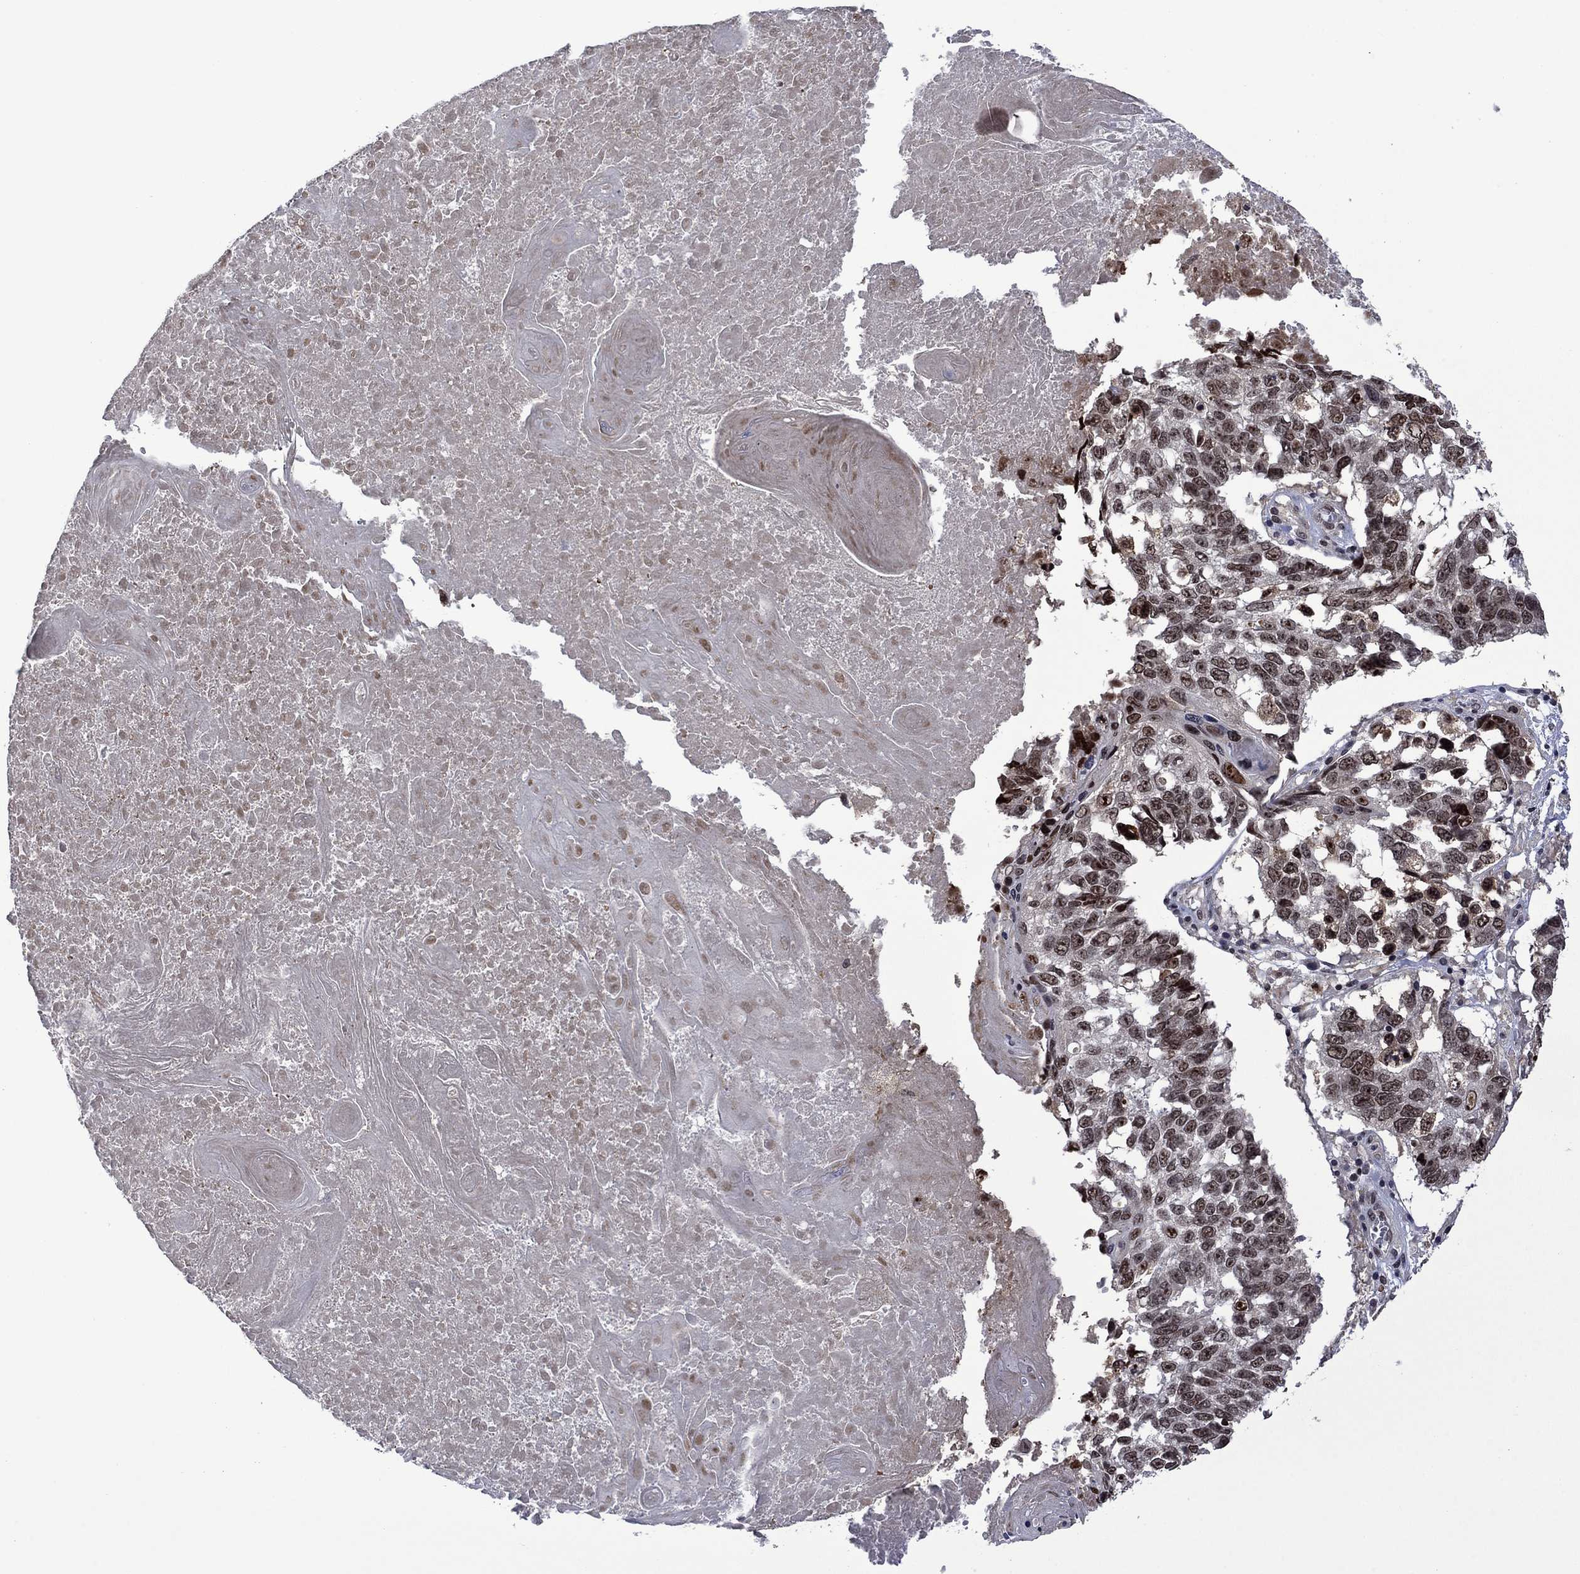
{"staining": {"intensity": "moderate", "quantity": ">75%", "location": "nuclear"}, "tissue": "lung cancer", "cell_type": "Tumor cells", "image_type": "cancer", "snomed": [{"axis": "morphology", "description": "Squamous cell carcinoma, NOS"}, {"axis": "topography", "description": "Lung"}], "caption": "There is medium levels of moderate nuclear staining in tumor cells of lung cancer (squamous cell carcinoma), as demonstrated by immunohistochemical staining (brown color).", "gene": "FBL", "patient": {"sex": "male", "age": 82}}